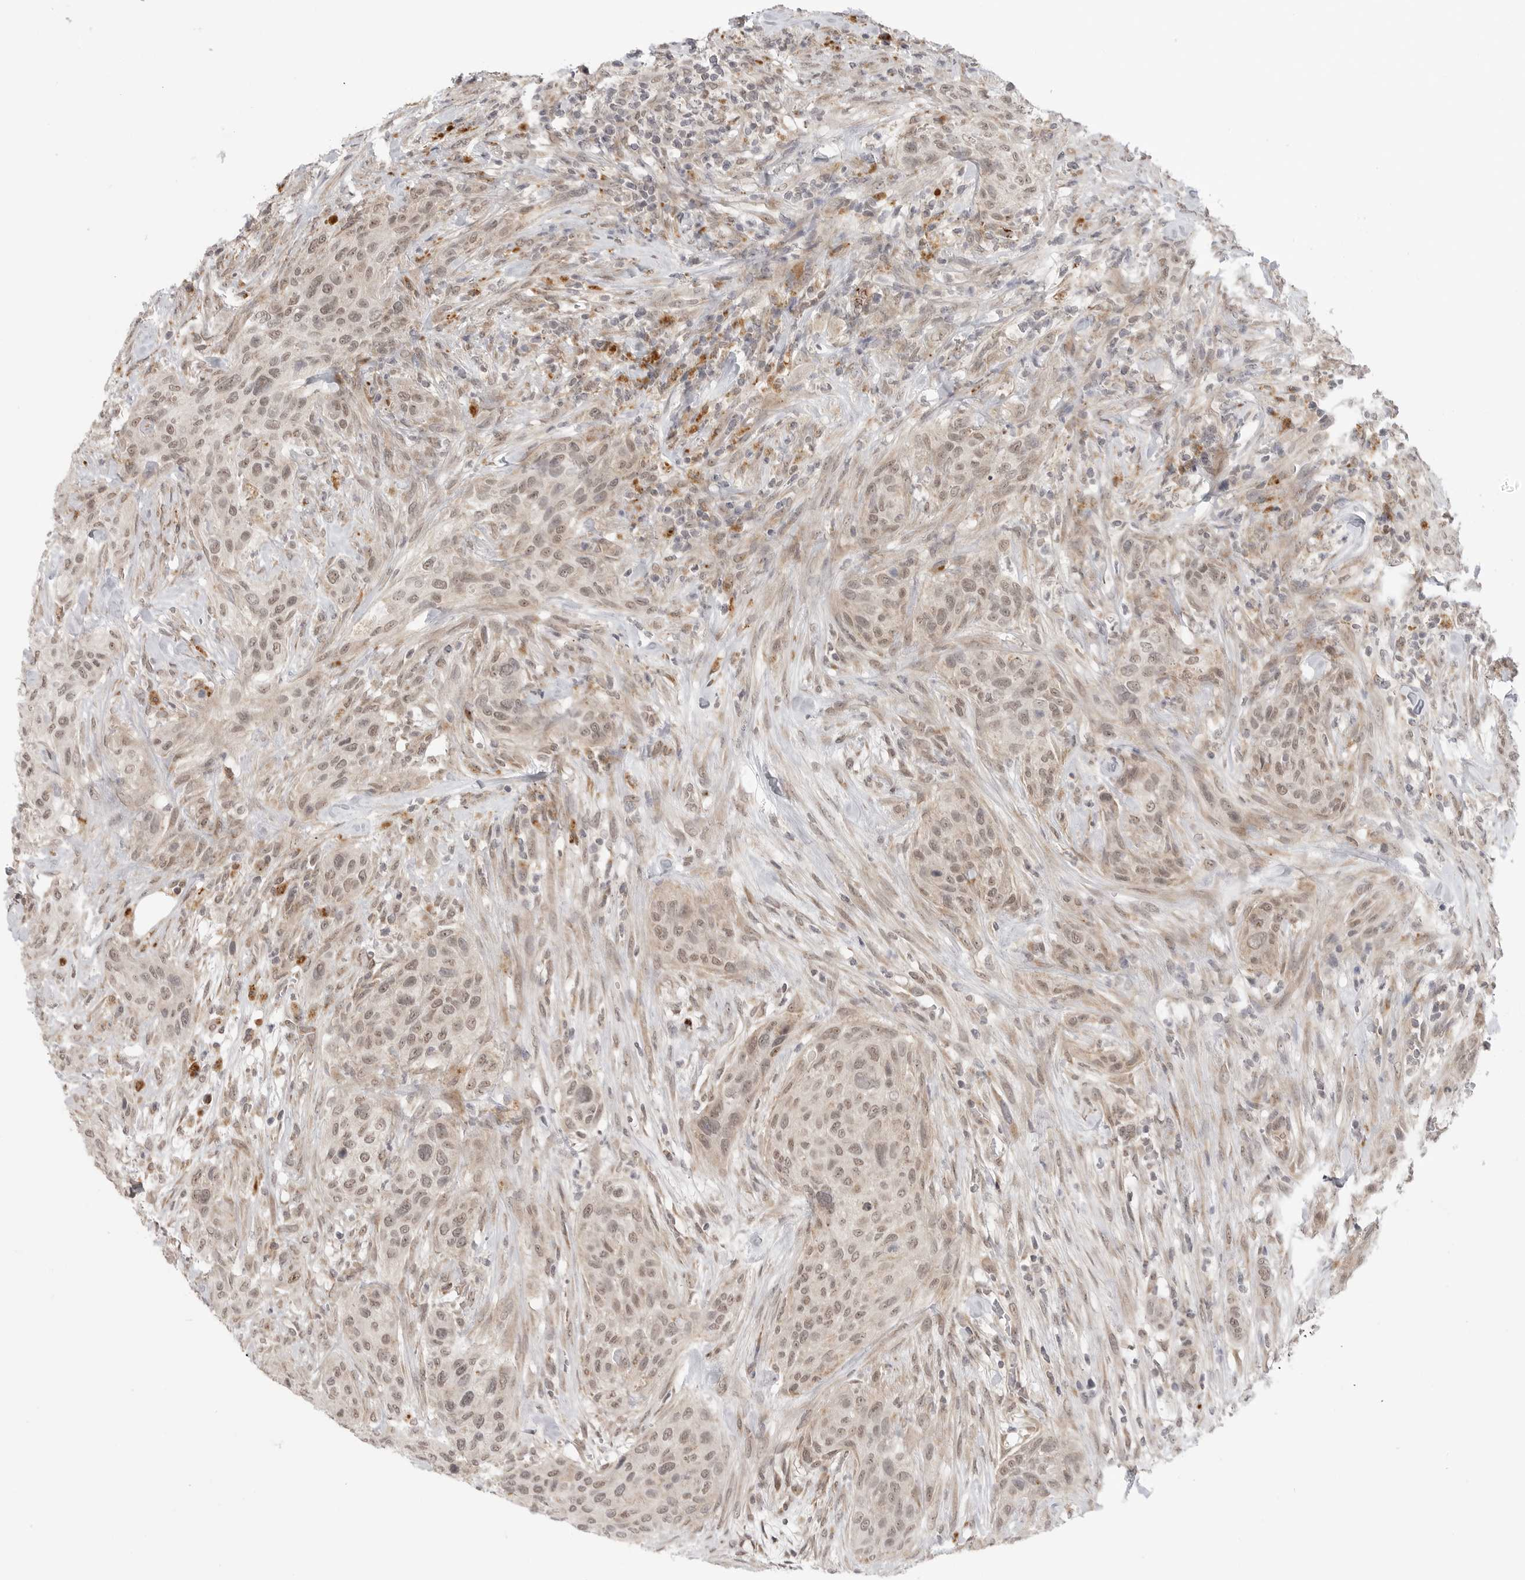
{"staining": {"intensity": "moderate", "quantity": ">75%", "location": "nuclear"}, "tissue": "urothelial cancer", "cell_type": "Tumor cells", "image_type": "cancer", "snomed": [{"axis": "morphology", "description": "Urothelial carcinoma, High grade"}, {"axis": "topography", "description": "Urinary bladder"}], "caption": "An image showing moderate nuclear staining in about >75% of tumor cells in urothelial cancer, as visualized by brown immunohistochemical staining.", "gene": "KALRN", "patient": {"sex": "male", "age": 35}}